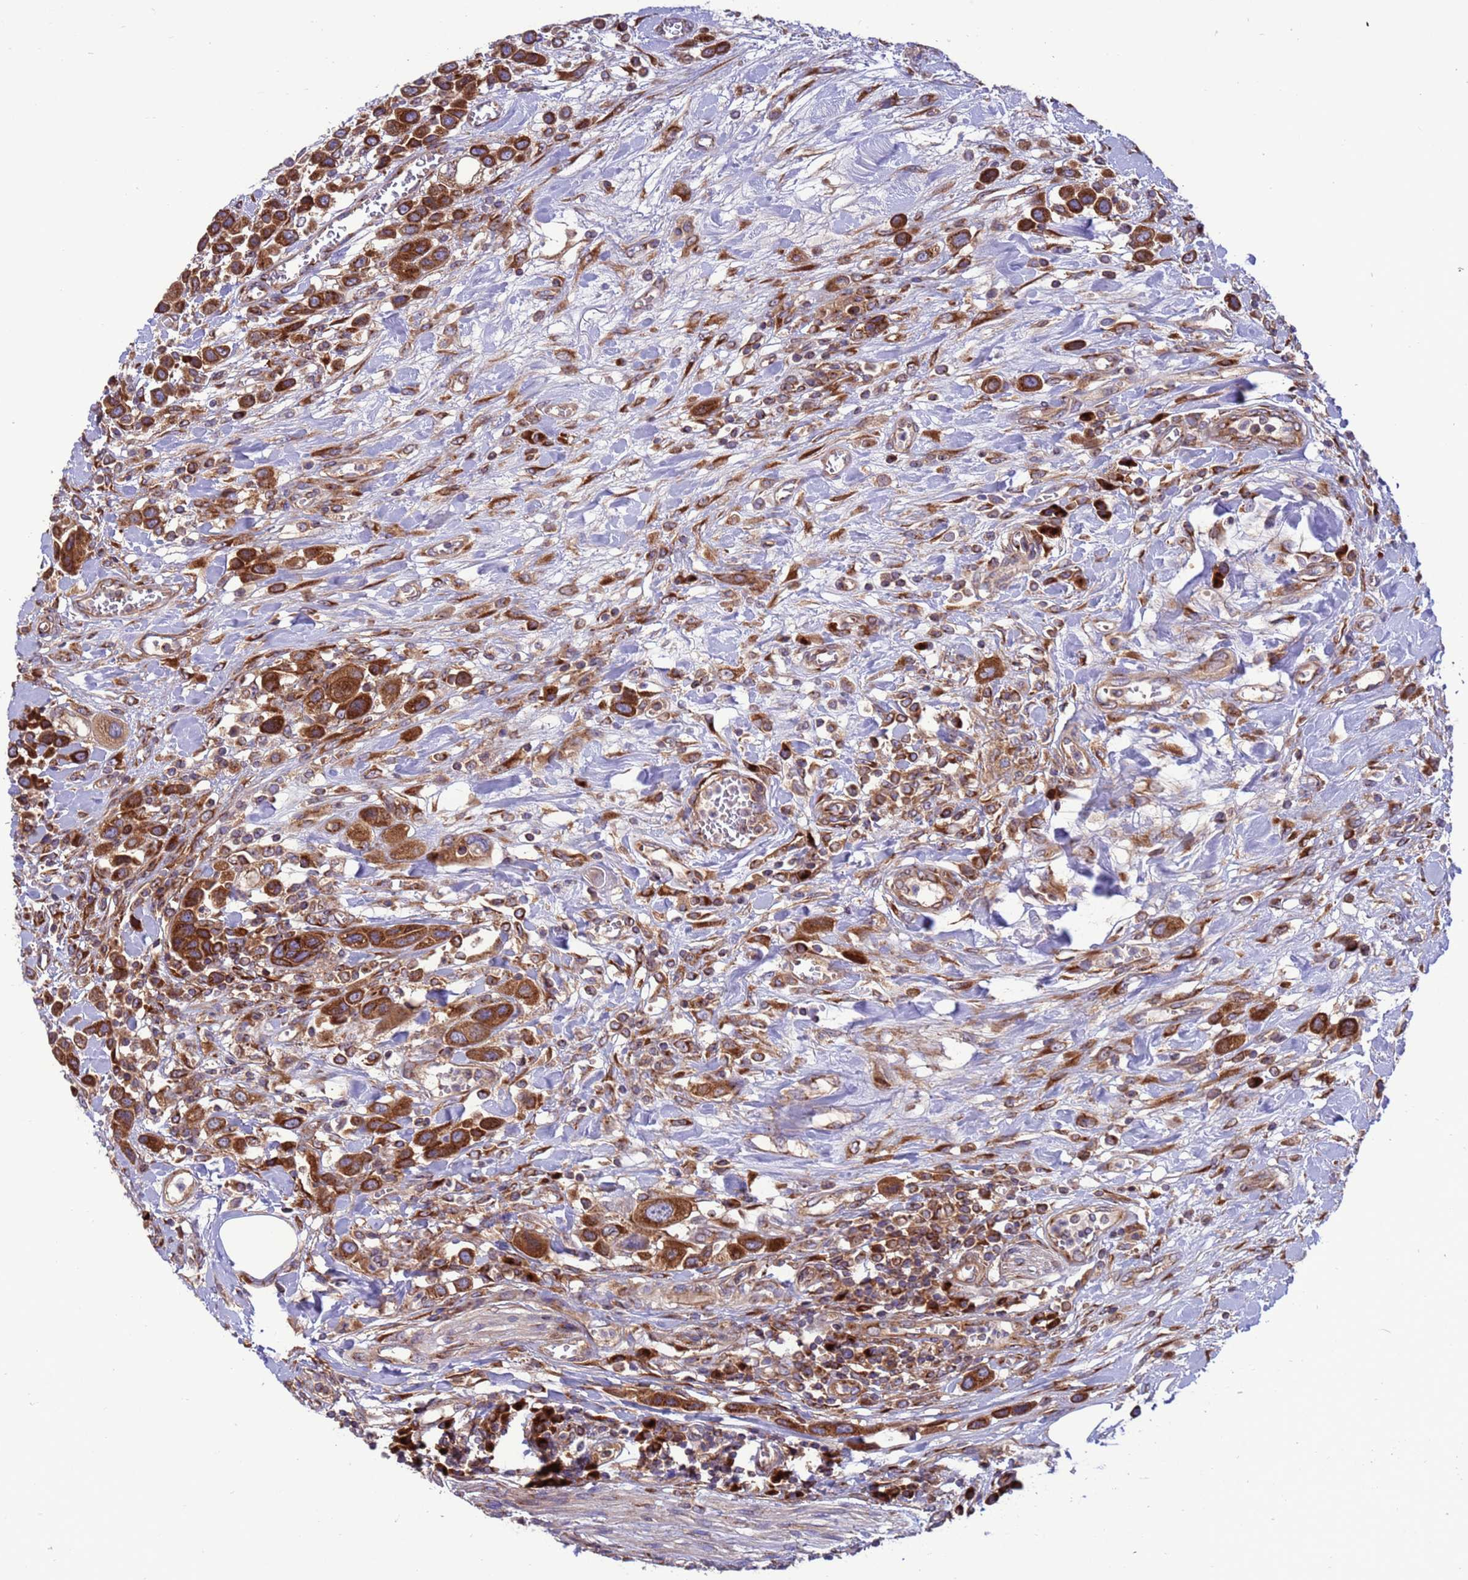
{"staining": {"intensity": "strong", "quantity": ">75%", "location": "cytoplasmic/membranous"}, "tissue": "urothelial cancer", "cell_type": "Tumor cells", "image_type": "cancer", "snomed": [{"axis": "morphology", "description": "Urothelial carcinoma, High grade"}, {"axis": "topography", "description": "Urinary bladder"}], "caption": "High-grade urothelial carcinoma stained for a protein reveals strong cytoplasmic/membranous positivity in tumor cells.", "gene": "ZC3HAV1", "patient": {"sex": "male", "age": 50}}